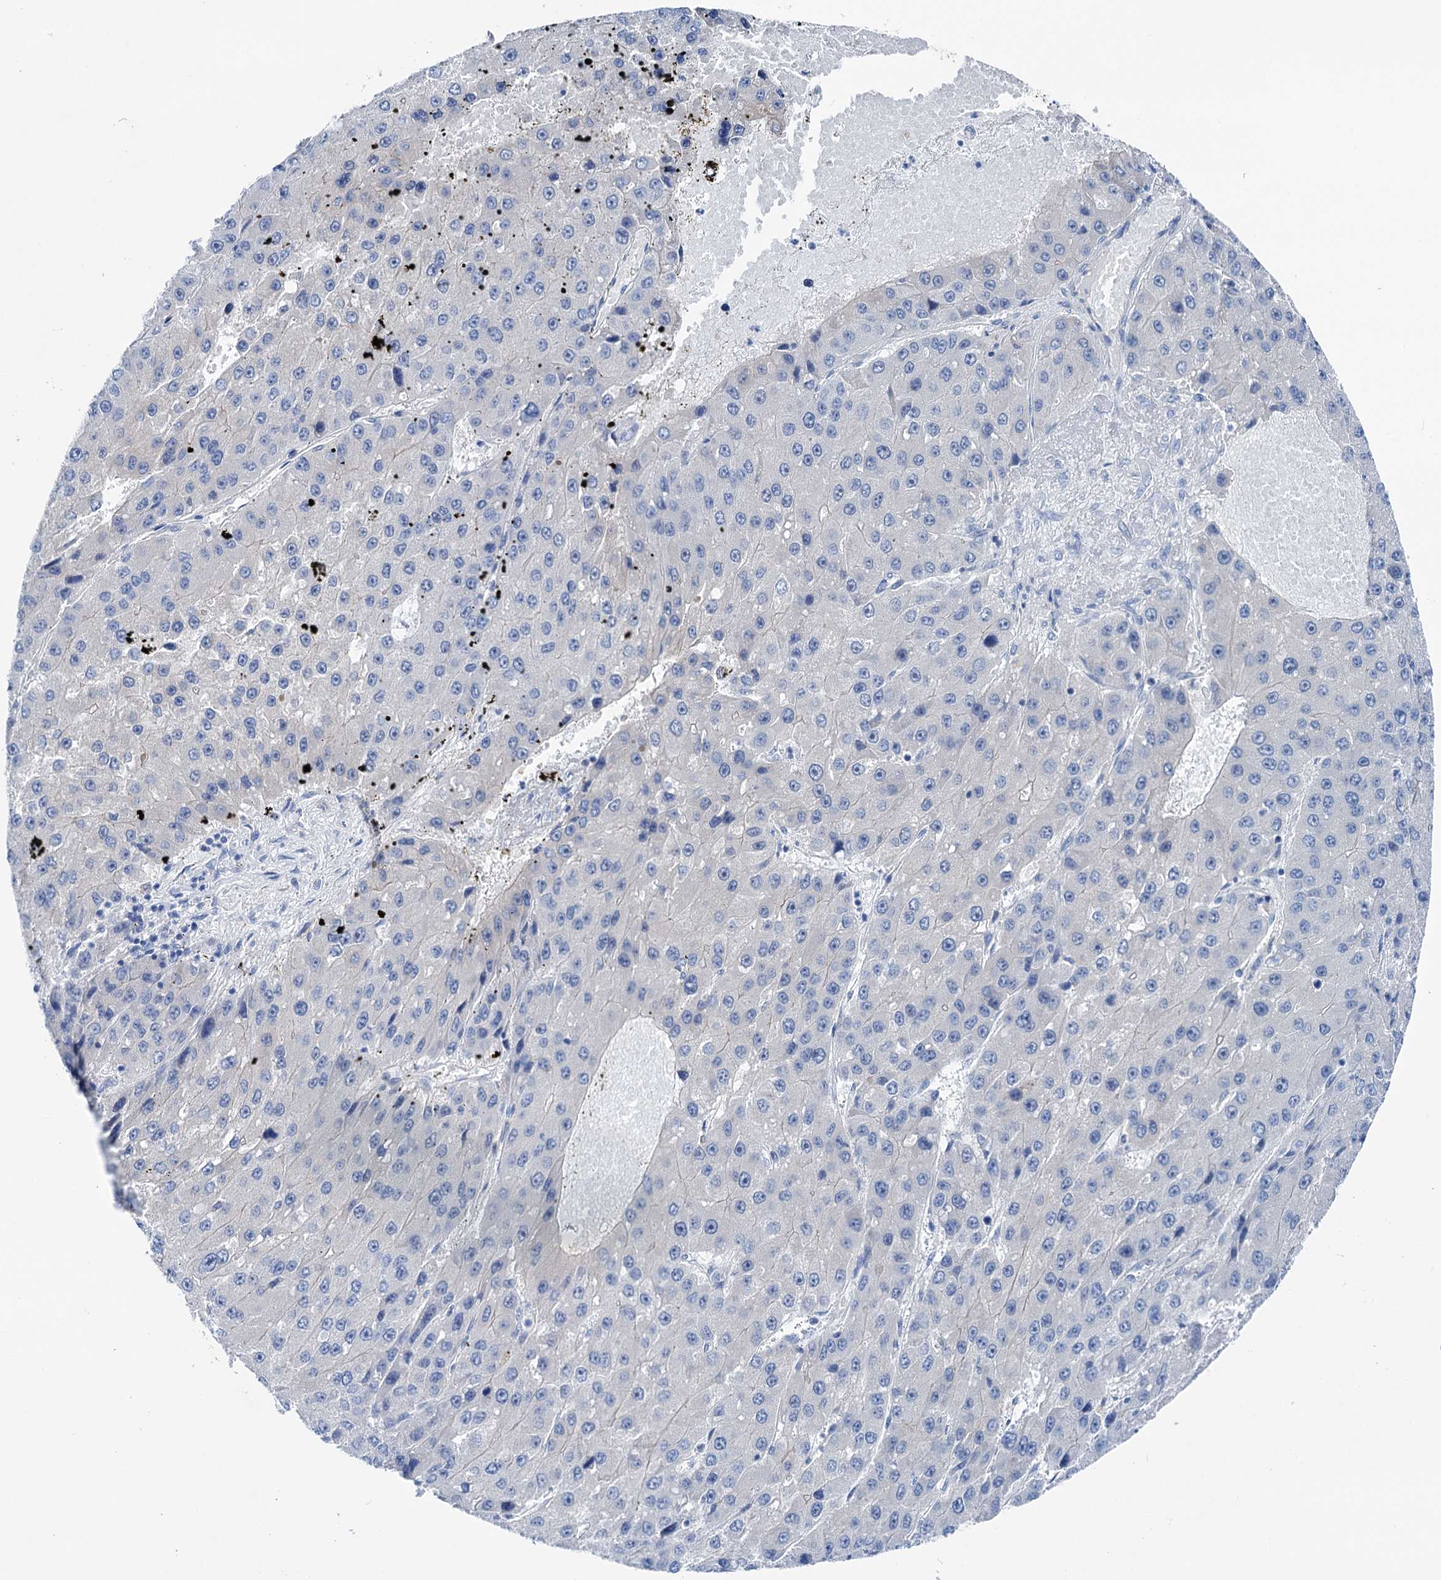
{"staining": {"intensity": "negative", "quantity": "none", "location": "none"}, "tissue": "liver cancer", "cell_type": "Tumor cells", "image_type": "cancer", "snomed": [{"axis": "morphology", "description": "Carcinoma, Hepatocellular, NOS"}, {"axis": "topography", "description": "Liver"}], "caption": "There is no significant expression in tumor cells of liver cancer.", "gene": "SHROOM1", "patient": {"sex": "female", "age": 73}}